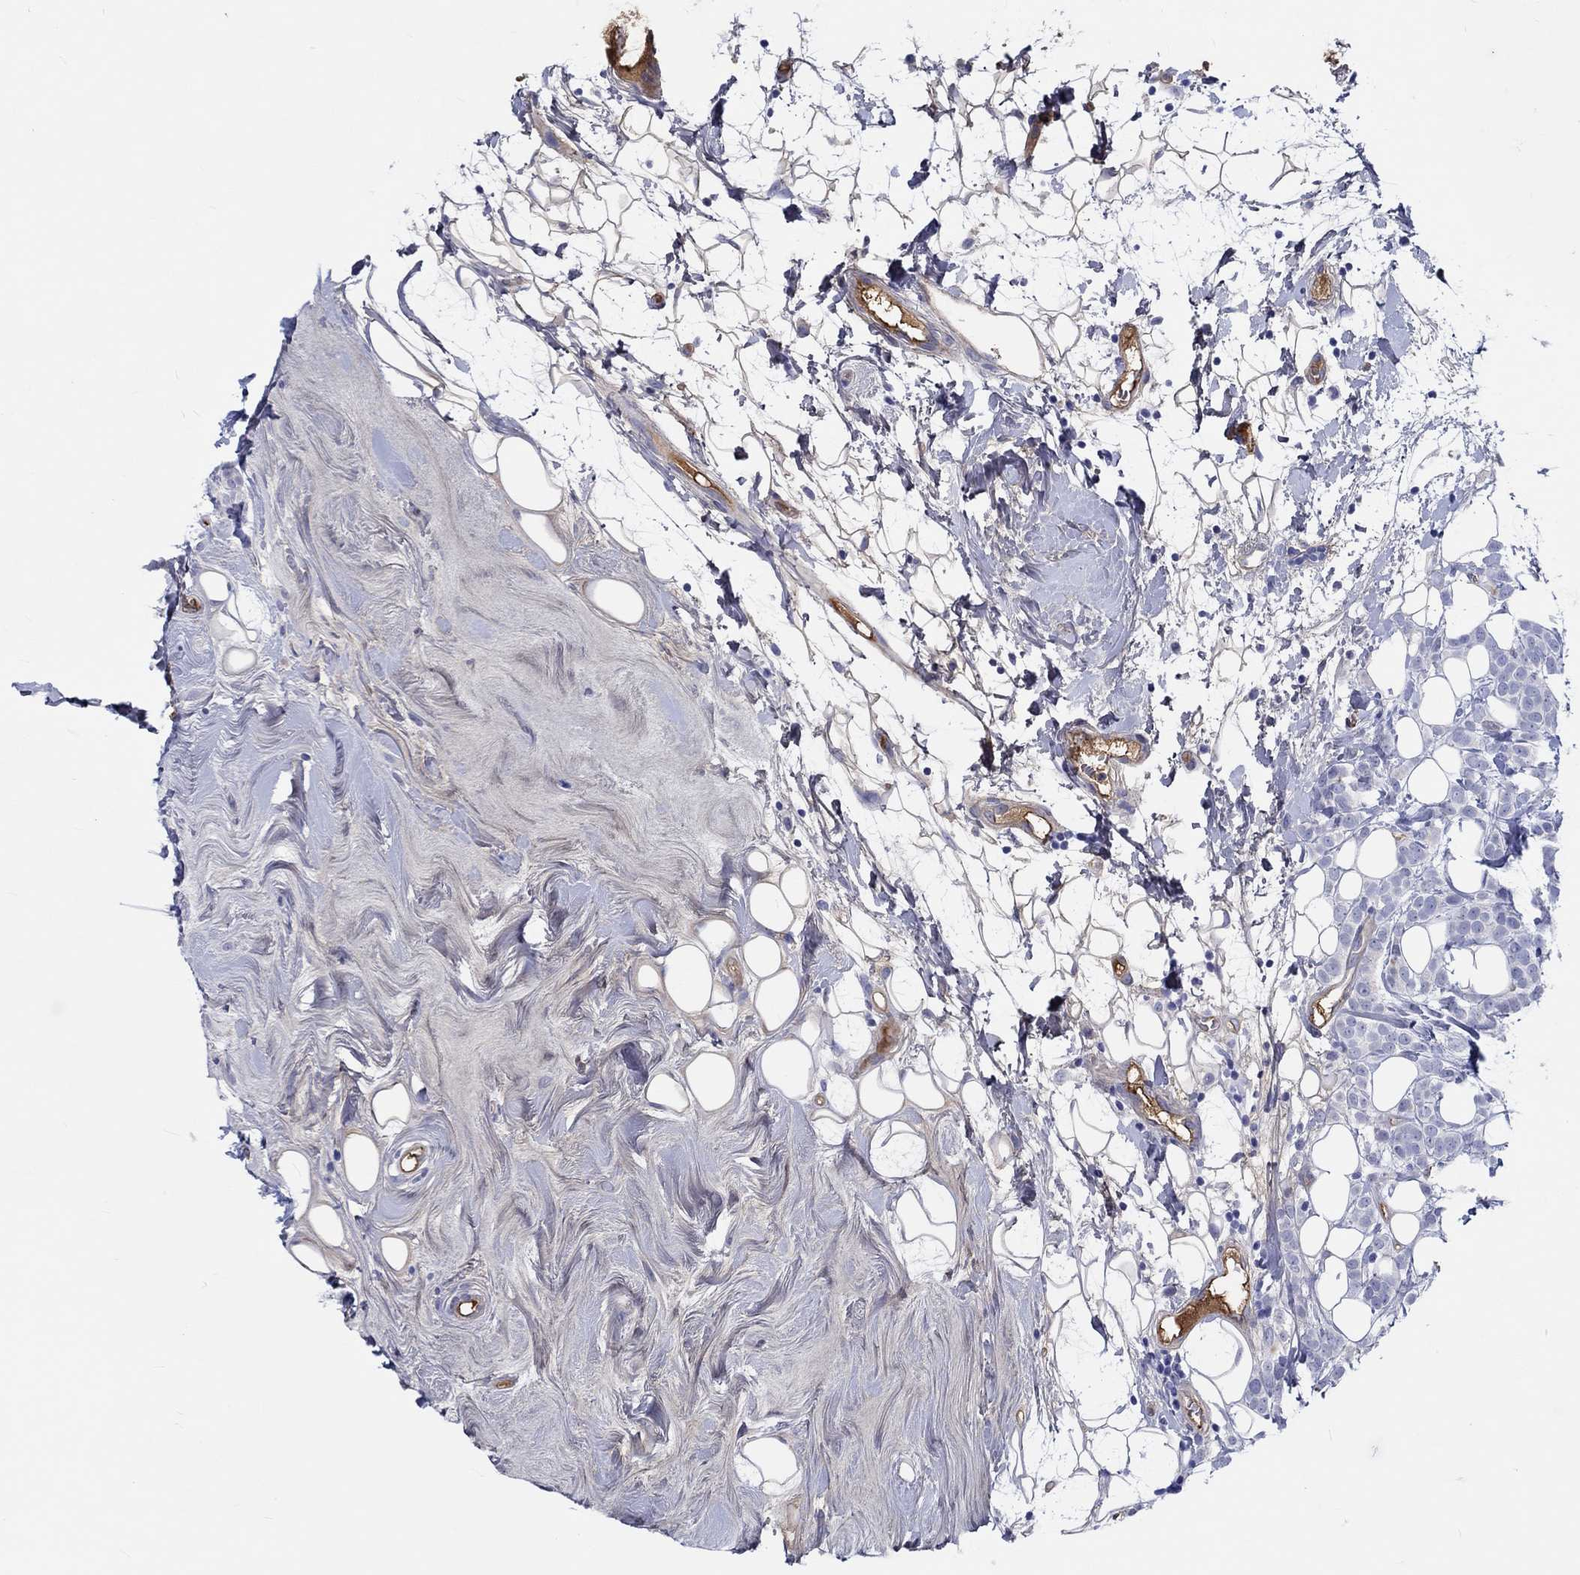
{"staining": {"intensity": "negative", "quantity": "none", "location": "none"}, "tissue": "breast cancer", "cell_type": "Tumor cells", "image_type": "cancer", "snomed": [{"axis": "morphology", "description": "Lobular carcinoma"}, {"axis": "topography", "description": "Breast"}], "caption": "A micrograph of human breast lobular carcinoma is negative for staining in tumor cells.", "gene": "CDY2B", "patient": {"sex": "female", "age": 49}}